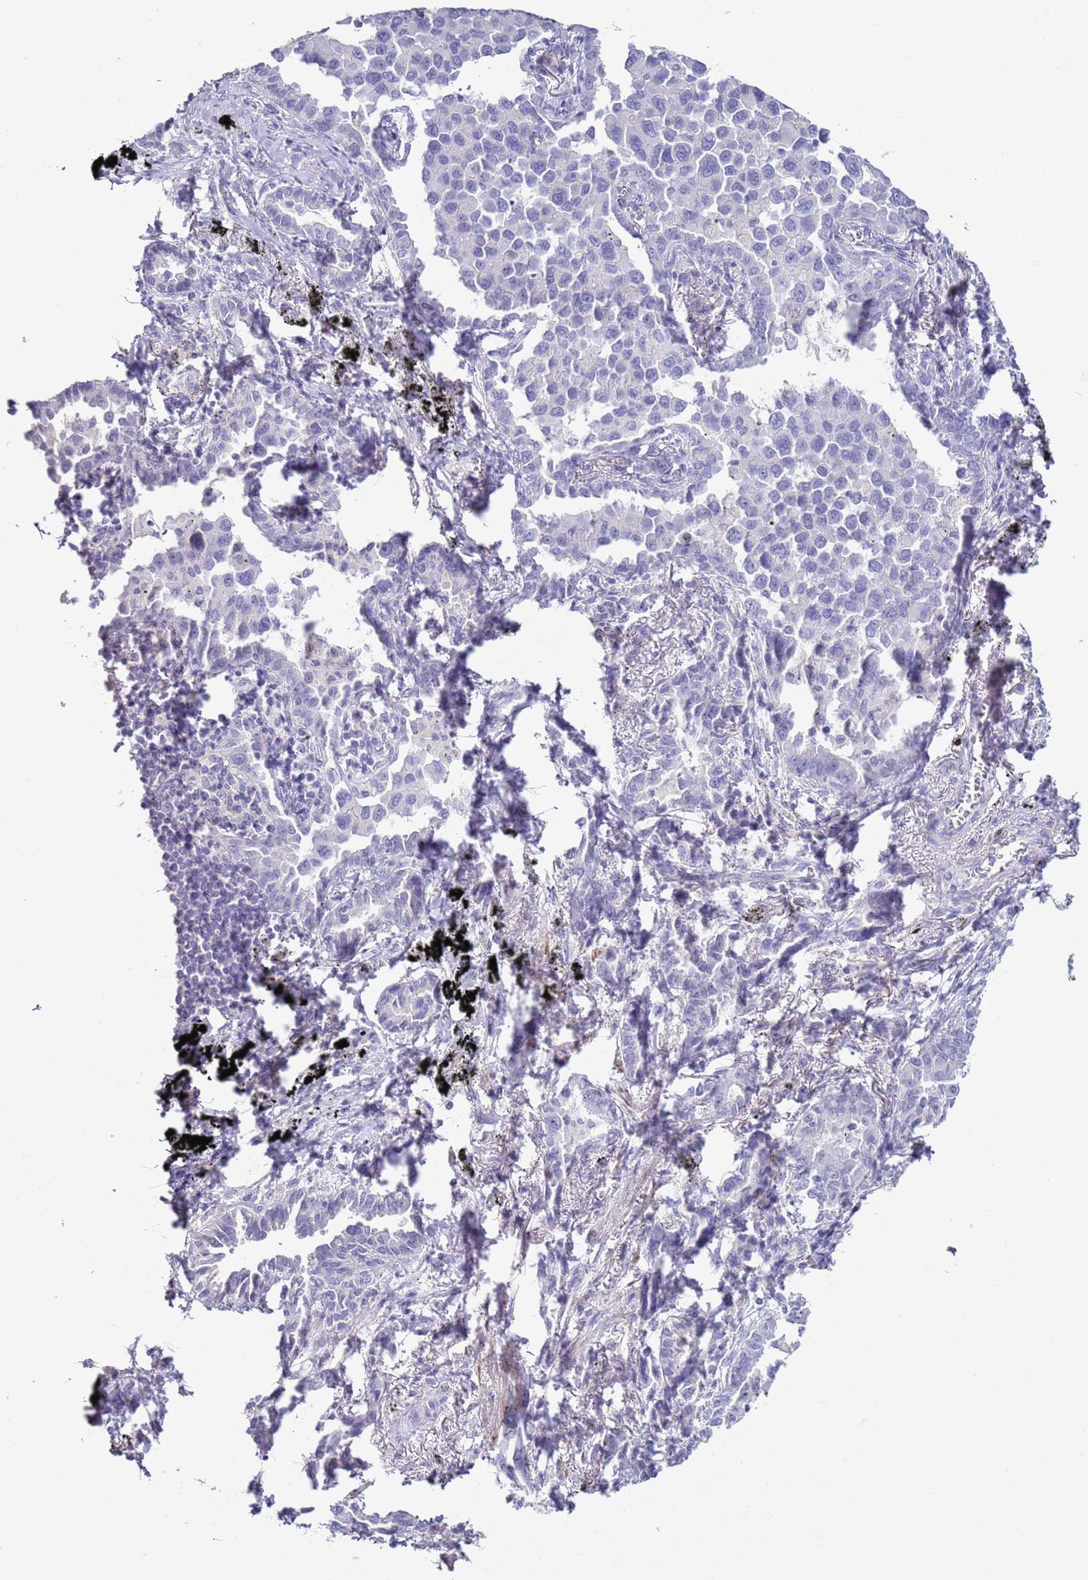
{"staining": {"intensity": "negative", "quantity": "none", "location": "none"}, "tissue": "lung cancer", "cell_type": "Tumor cells", "image_type": "cancer", "snomed": [{"axis": "morphology", "description": "Adenocarcinoma, NOS"}, {"axis": "topography", "description": "Lung"}], "caption": "Human lung adenocarcinoma stained for a protein using IHC displays no expression in tumor cells.", "gene": "NPAP1", "patient": {"sex": "male", "age": 67}}